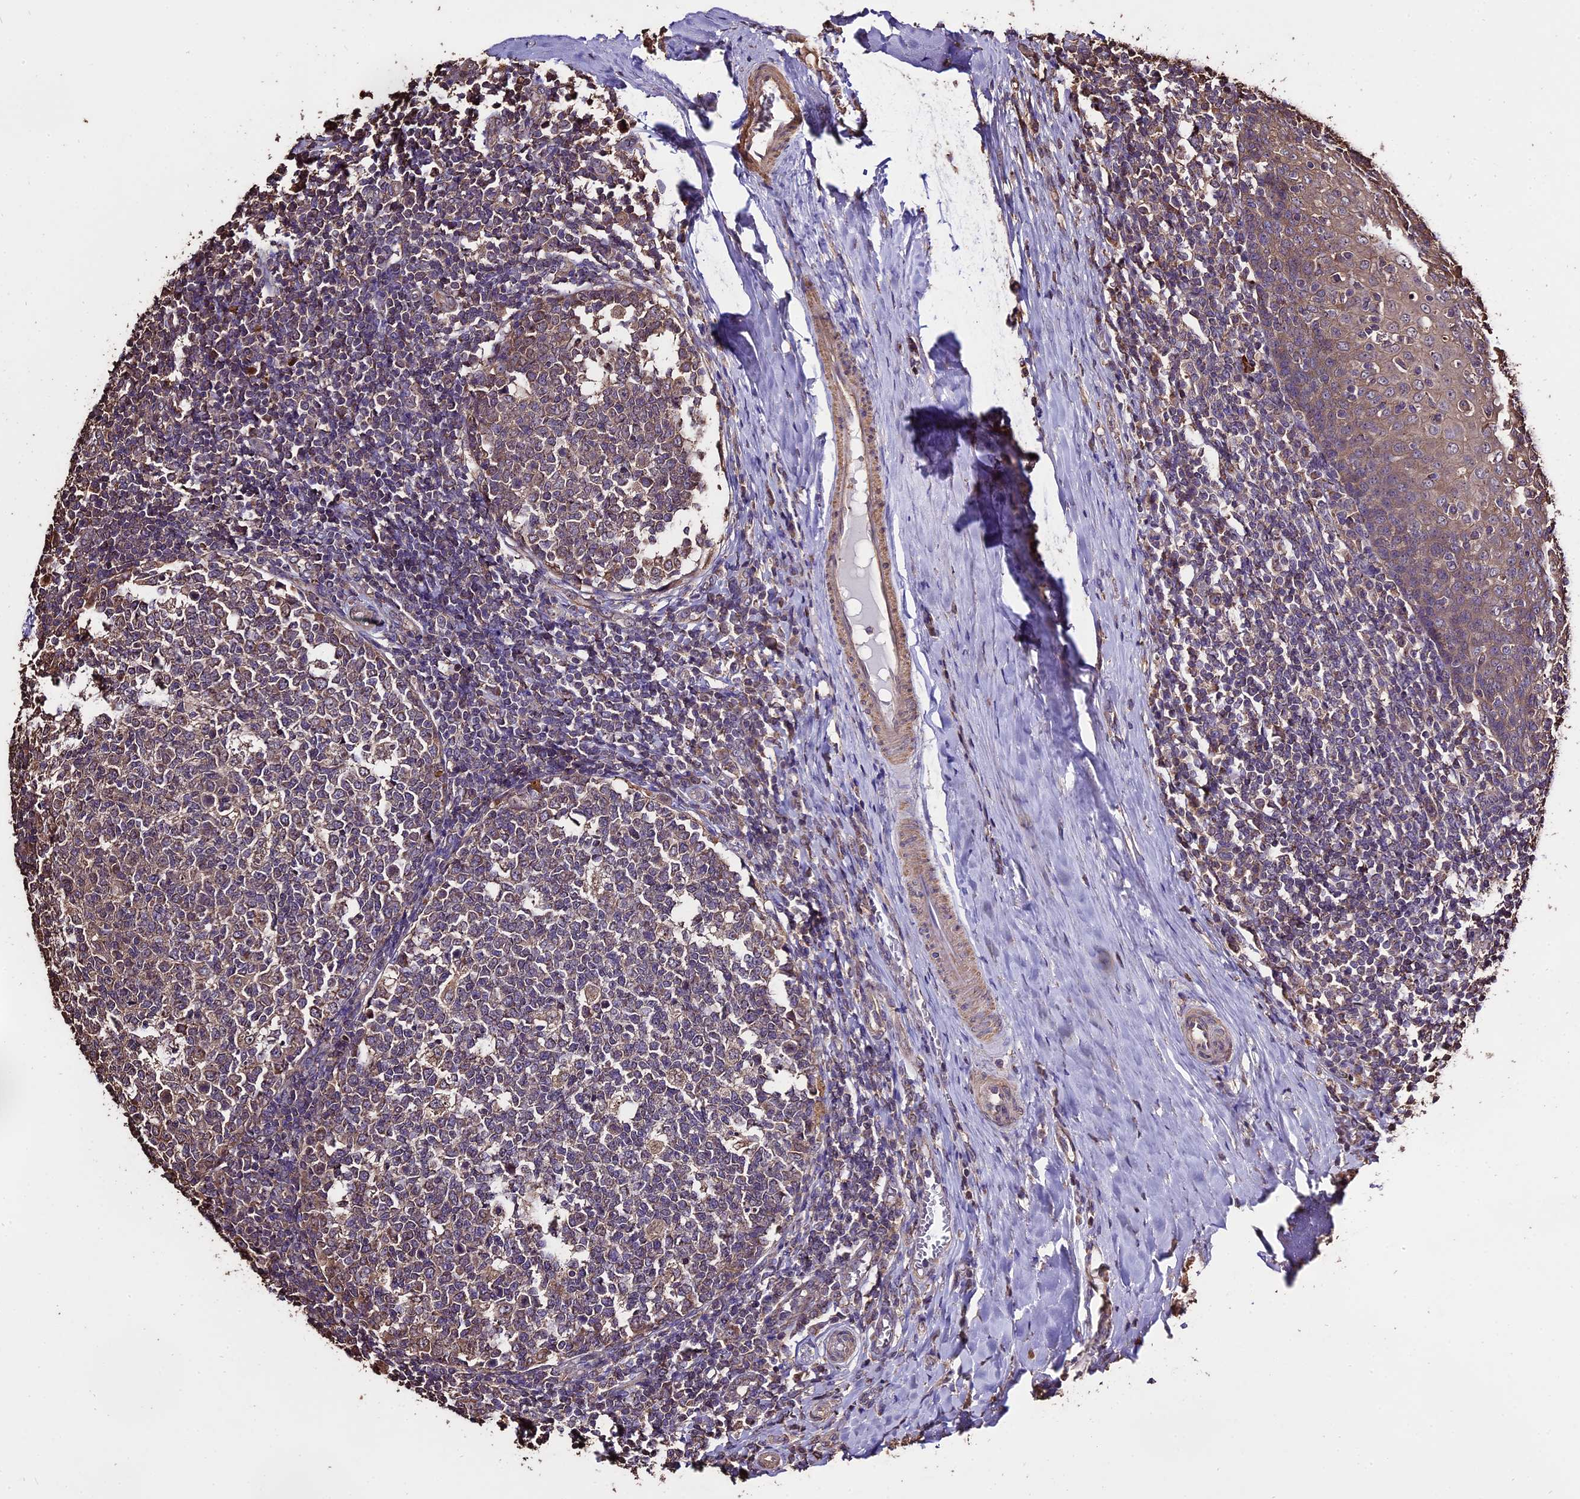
{"staining": {"intensity": "weak", "quantity": "25%-75%", "location": "cytoplasmic/membranous"}, "tissue": "tonsil", "cell_type": "Germinal center cells", "image_type": "normal", "snomed": [{"axis": "morphology", "description": "Normal tissue, NOS"}, {"axis": "topography", "description": "Tonsil"}], "caption": "Immunohistochemistry (IHC) photomicrograph of unremarkable human tonsil stained for a protein (brown), which demonstrates low levels of weak cytoplasmic/membranous staining in about 25%-75% of germinal center cells.", "gene": "PGPEP1L", "patient": {"sex": "female", "age": 19}}